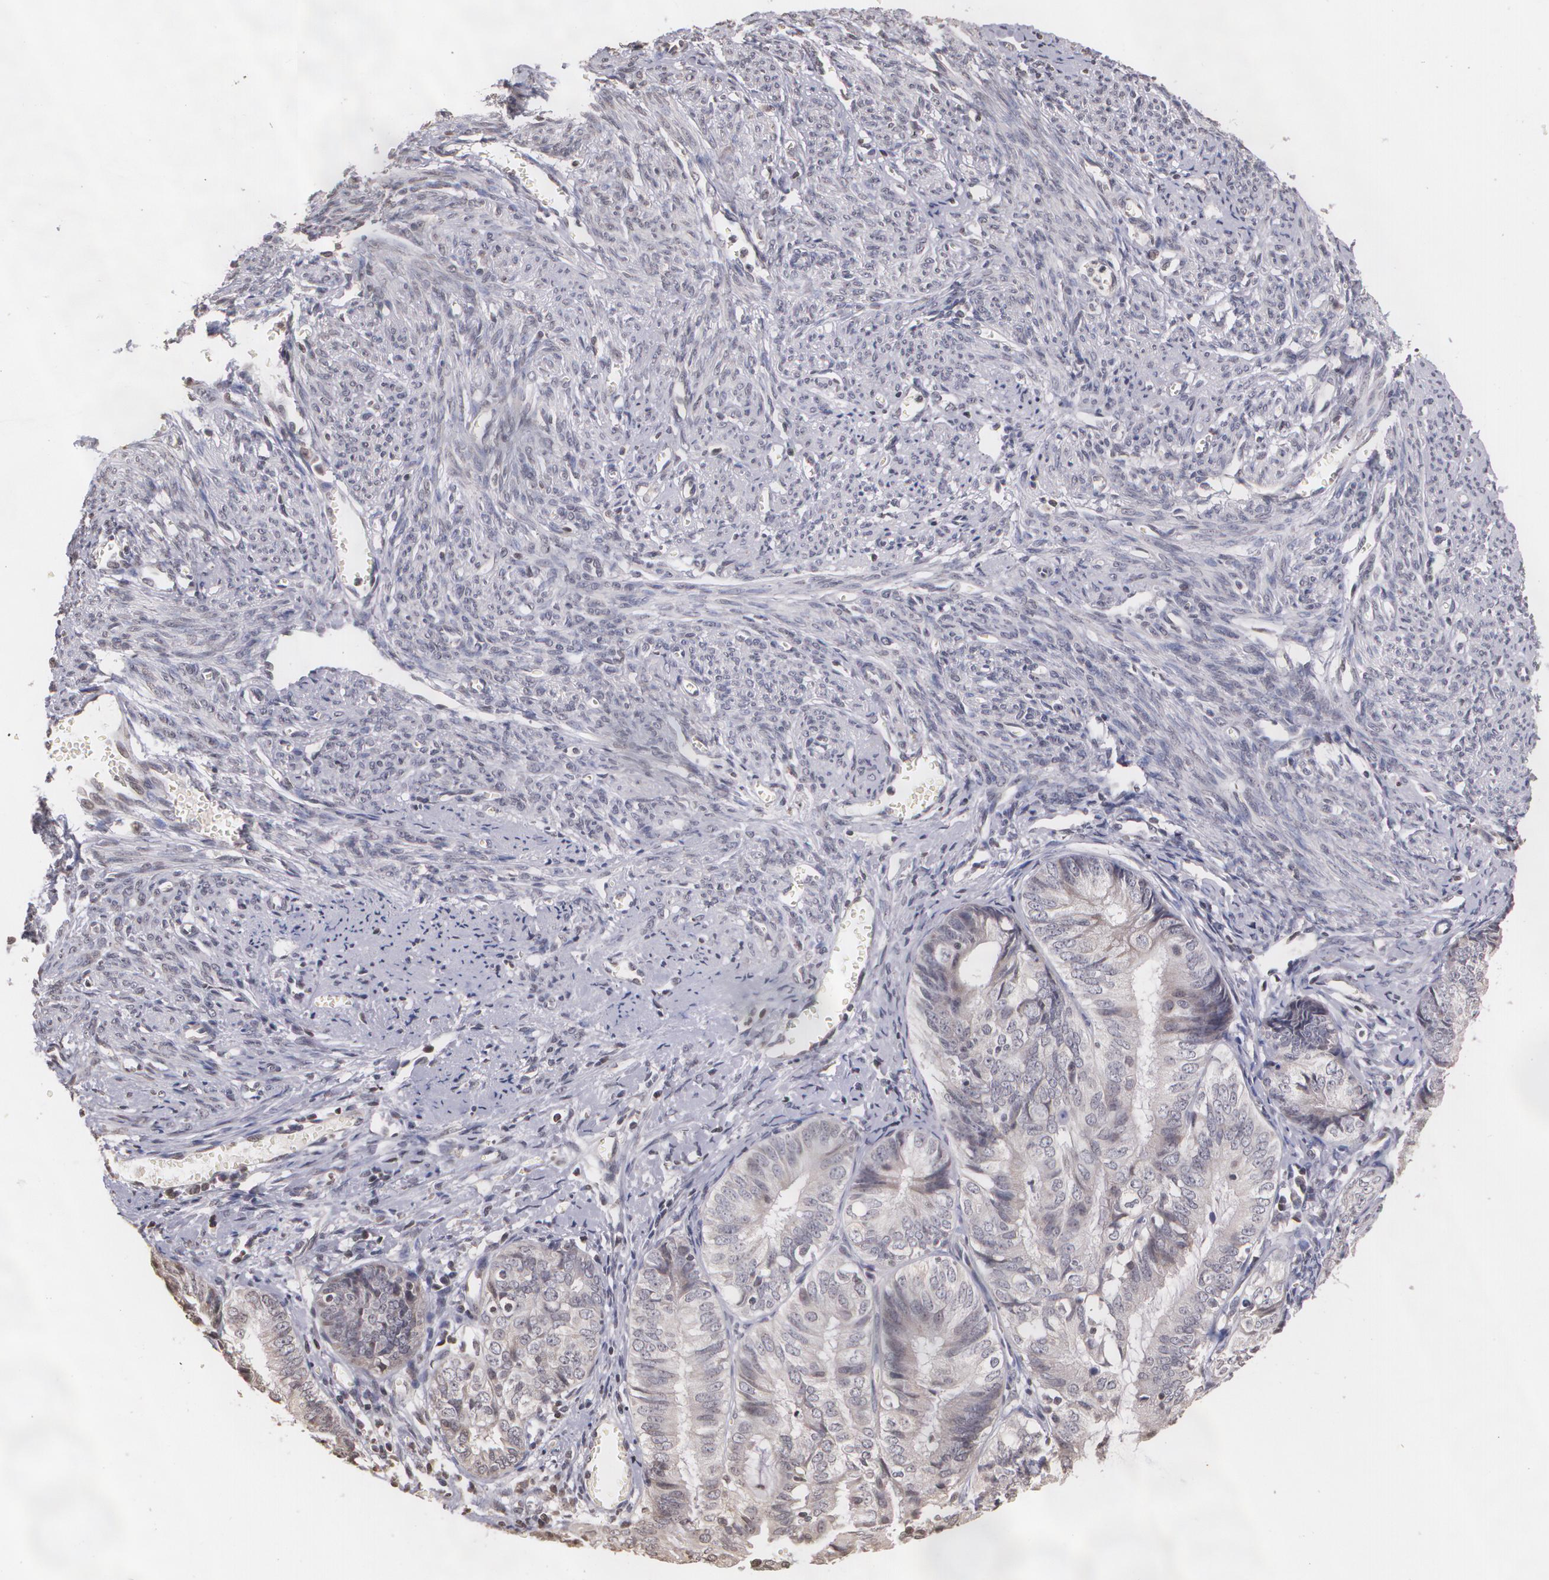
{"staining": {"intensity": "negative", "quantity": "none", "location": "none"}, "tissue": "endometrial cancer", "cell_type": "Tumor cells", "image_type": "cancer", "snomed": [{"axis": "morphology", "description": "Adenocarcinoma, NOS"}, {"axis": "topography", "description": "Endometrium"}], "caption": "Immunohistochemical staining of endometrial cancer demonstrates no significant positivity in tumor cells. Brightfield microscopy of immunohistochemistry stained with DAB (3,3'-diaminobenzidine) (brown) and hematoxylin (blue), captured at high magnification.", "gene": "THRB", "patient": {"sex": "female", "age": 66}}